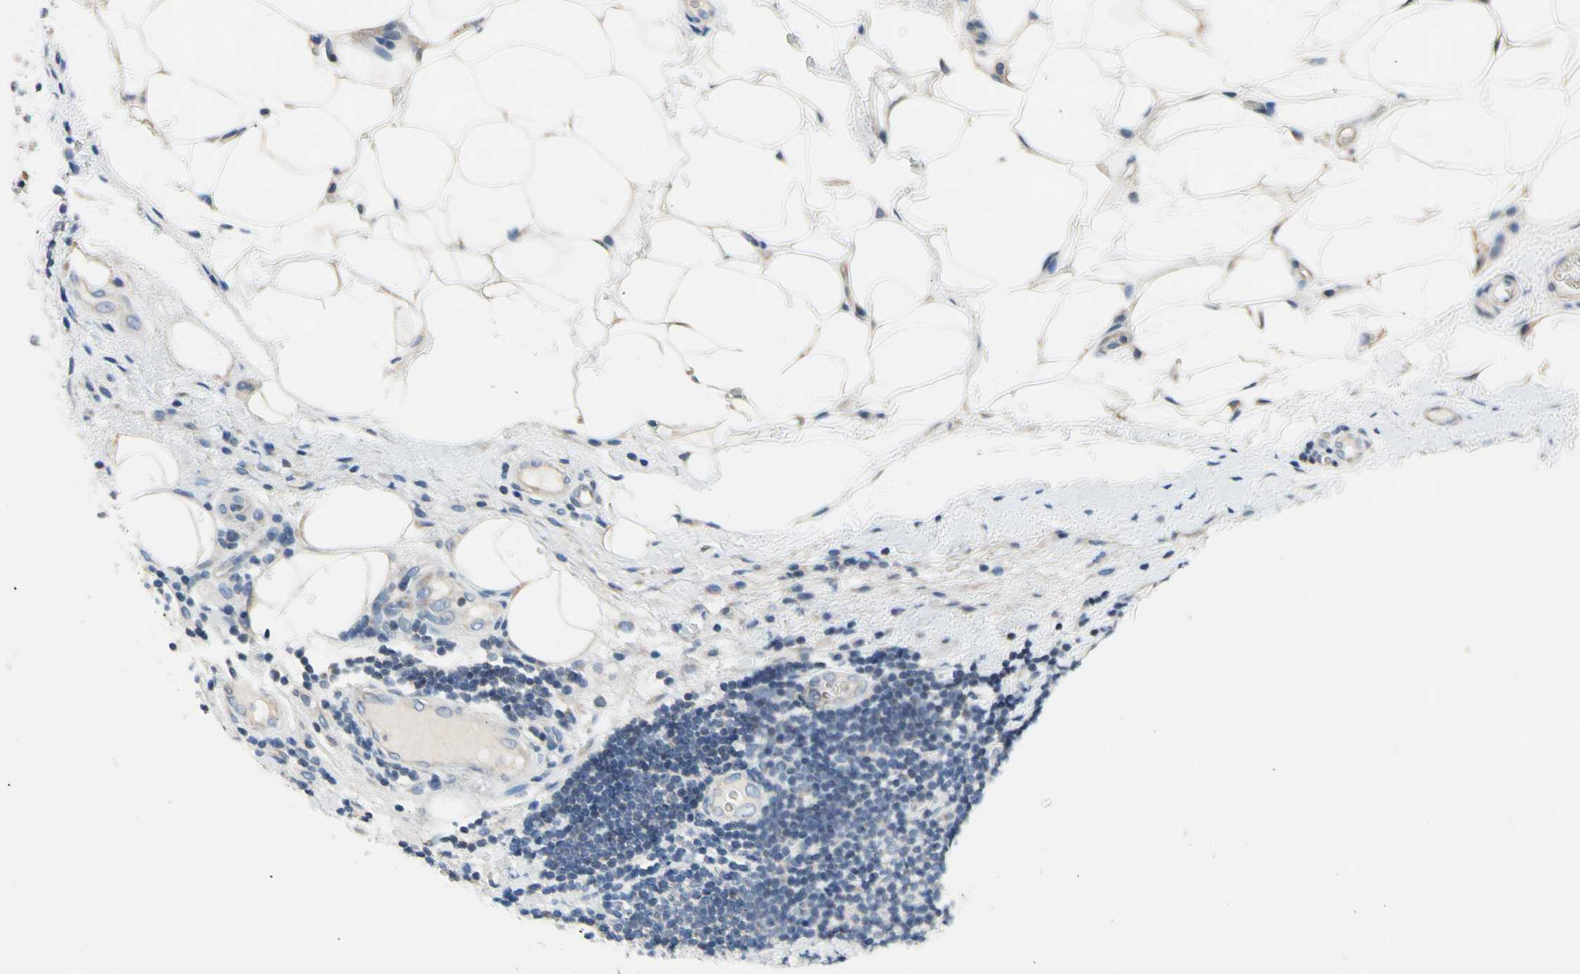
{"staining": {"intensity": "negative", "quantity": "none", "location": "none"}, "tissue": "lymphoma", "cell_type": "Tumor cells", "image_type": "cancer", "snomed": [{"axis": "morphology", "description": "Malignant lymphoma, non-Hodgkin's type, Low grade"}, {"axis": "topography", "description": "Lymph node"}], "caption": "Immunohistochemistry histopathology image of low-grade malignant lymphoma, non-Hodgkin's type stained for a protein (brown), which exhibits no staining in tumor cells.", "gene": "SOX30", "patient": {"sex": "male", "age": 83}}